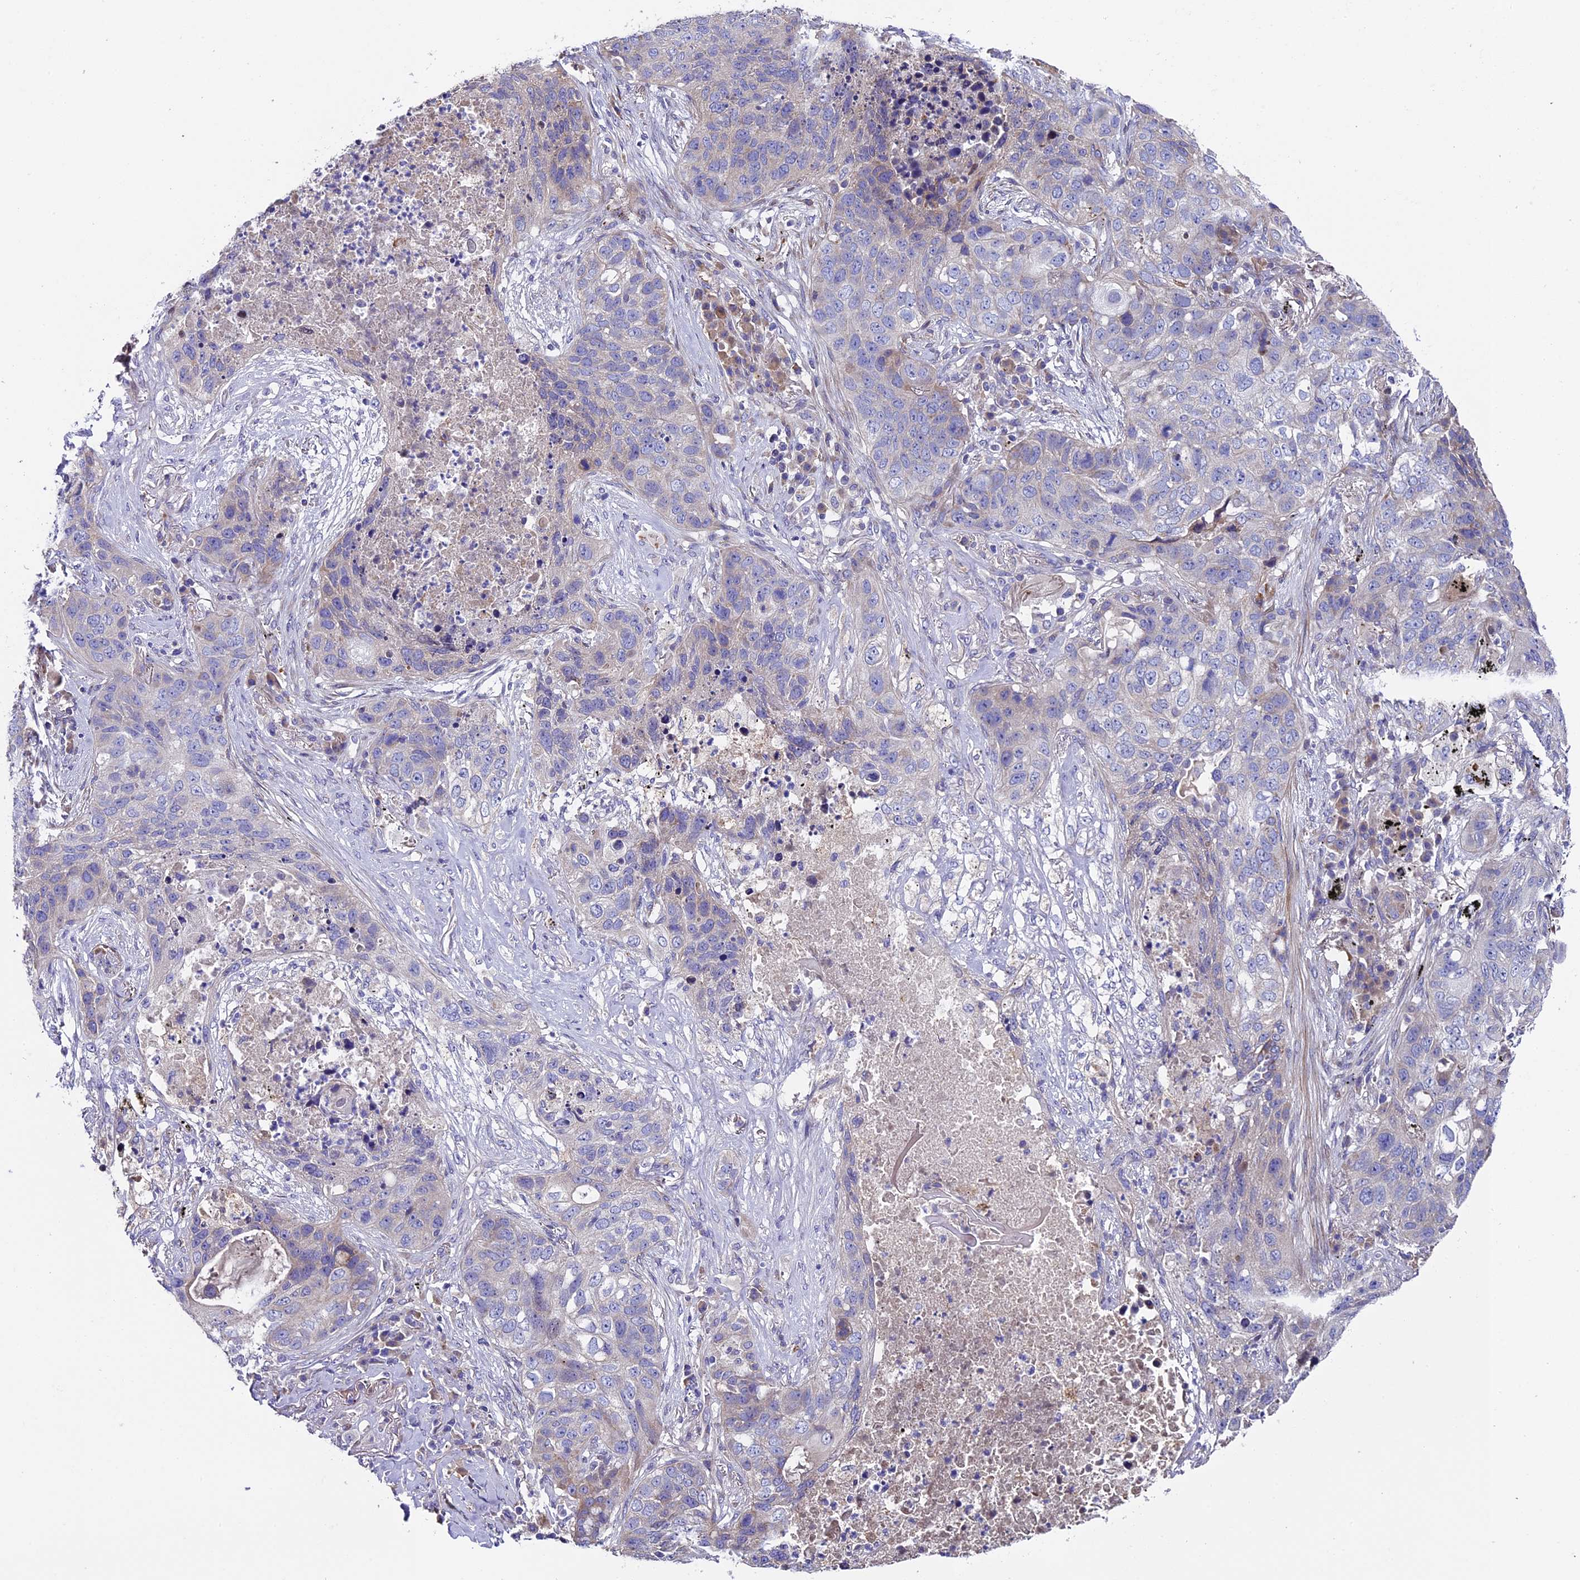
{"staining": {"intensity": "weak", "quantity": "<25%", "location": "cytoplasmic/membranous"}, "tissue": "lung cancer", "cell_type": "Tumor cells", "image_type": "cancer", "snomed": [{"axis": "morphology", "description": "Squamous cell carcinoma, NOS"}, {"axis": "topography", "description": "Lung"}], "caption": "An immunohistochemistry (IHC) histopathology image of lung cancer is shown. There is no staining in tumor cells of lung cancer.", "gene": "PIGU", "patient": {"sex": "female", "age": 63}}